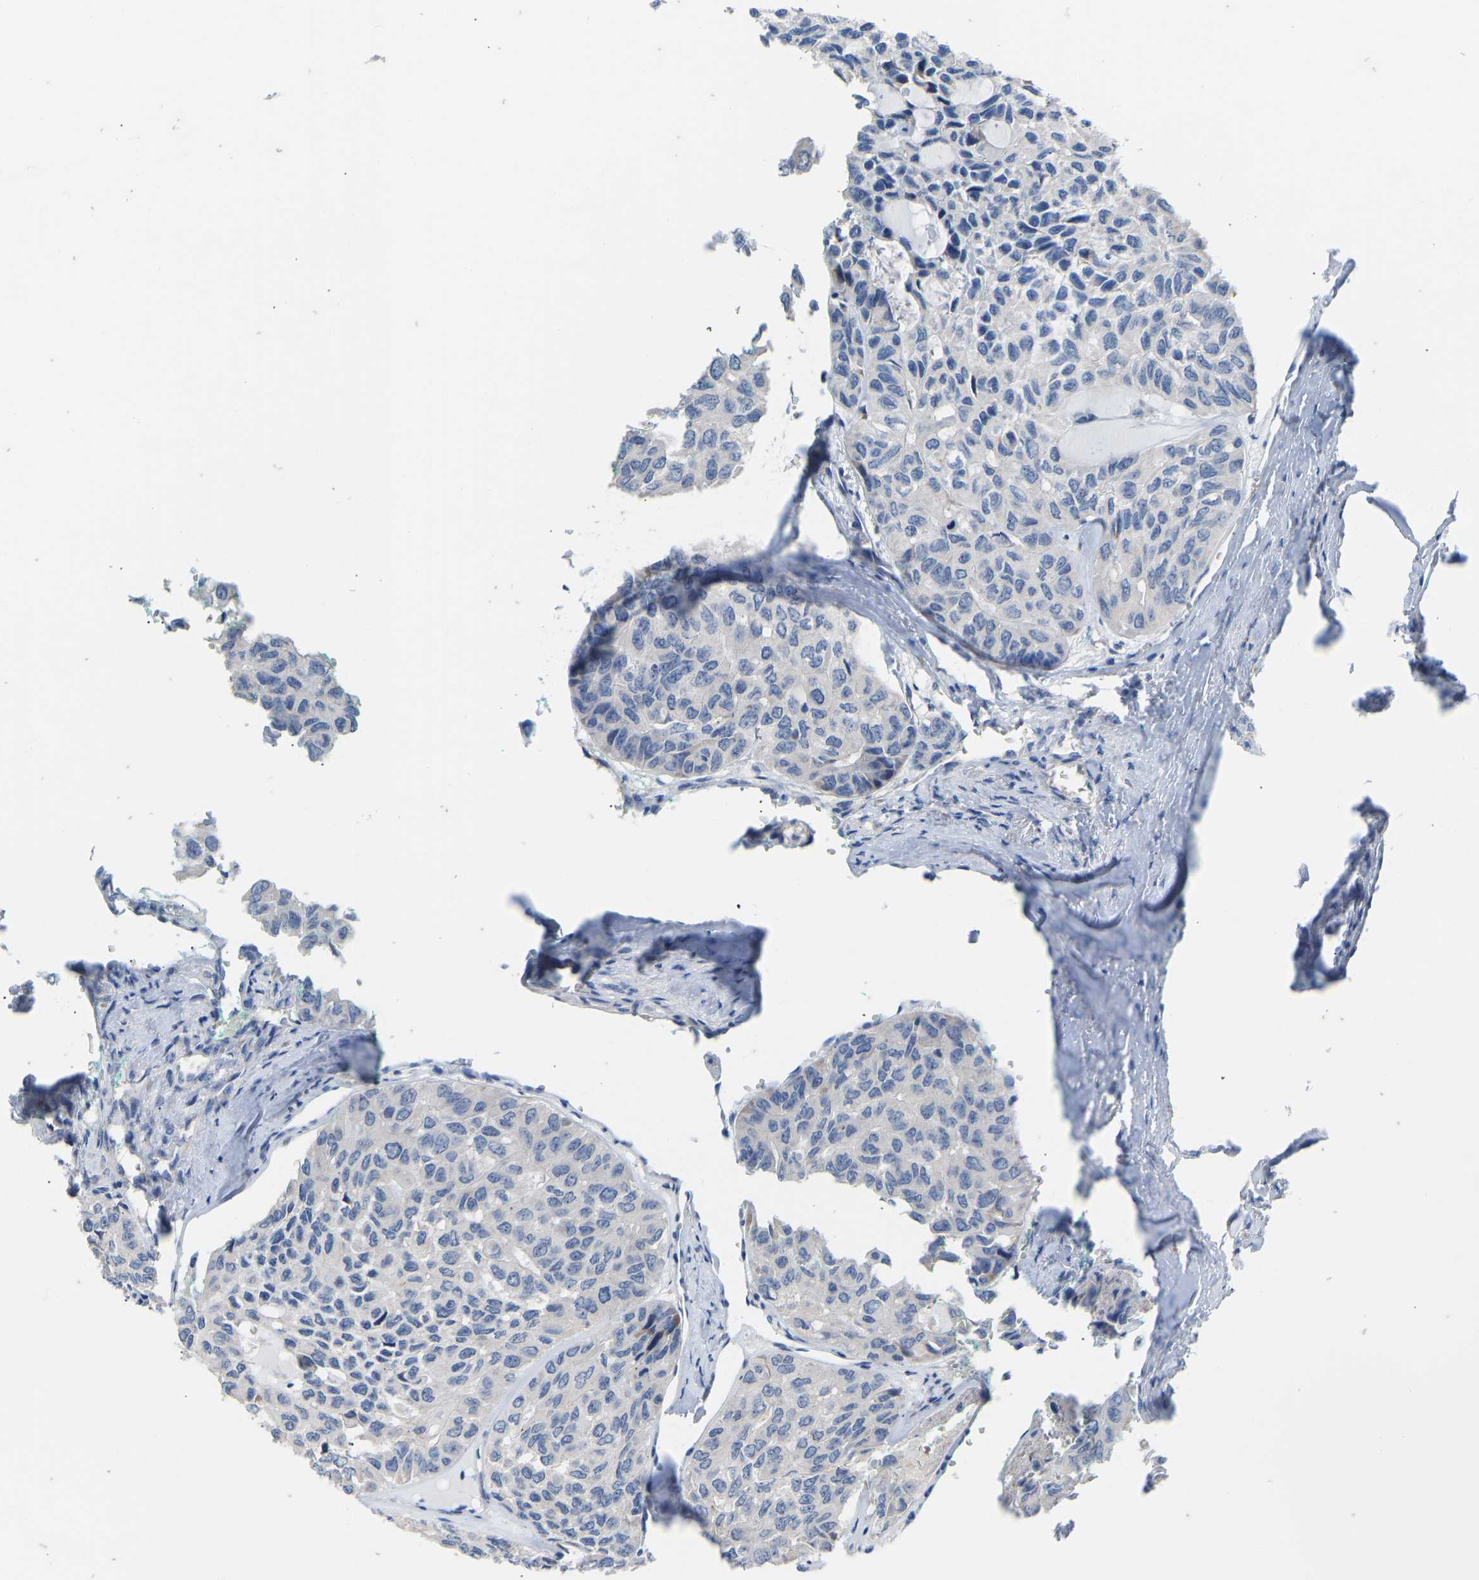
{"staining": {"intensity": "negative", "quantity": "none", "location": "none"}, "tissue": "head and neck cancer", "cell_type": "Tumor cells", "image_type": "cancer", "snomed": [{"axis": "morphology", "description": "Adenocarcinoma, NOS"}, {"axis": "topography", "description": "Salivary gland, NOS"}, {"axis": "topography", "description": "Head-Neck"}], "caption": "This is a image of immunohistochemistry (IHC) staining of head and neck cancer (adenocarcinoma), which shows no staining in tumor cells.", "gene": "OLIG2", "patient": {"sex": "female", "age": 76}}